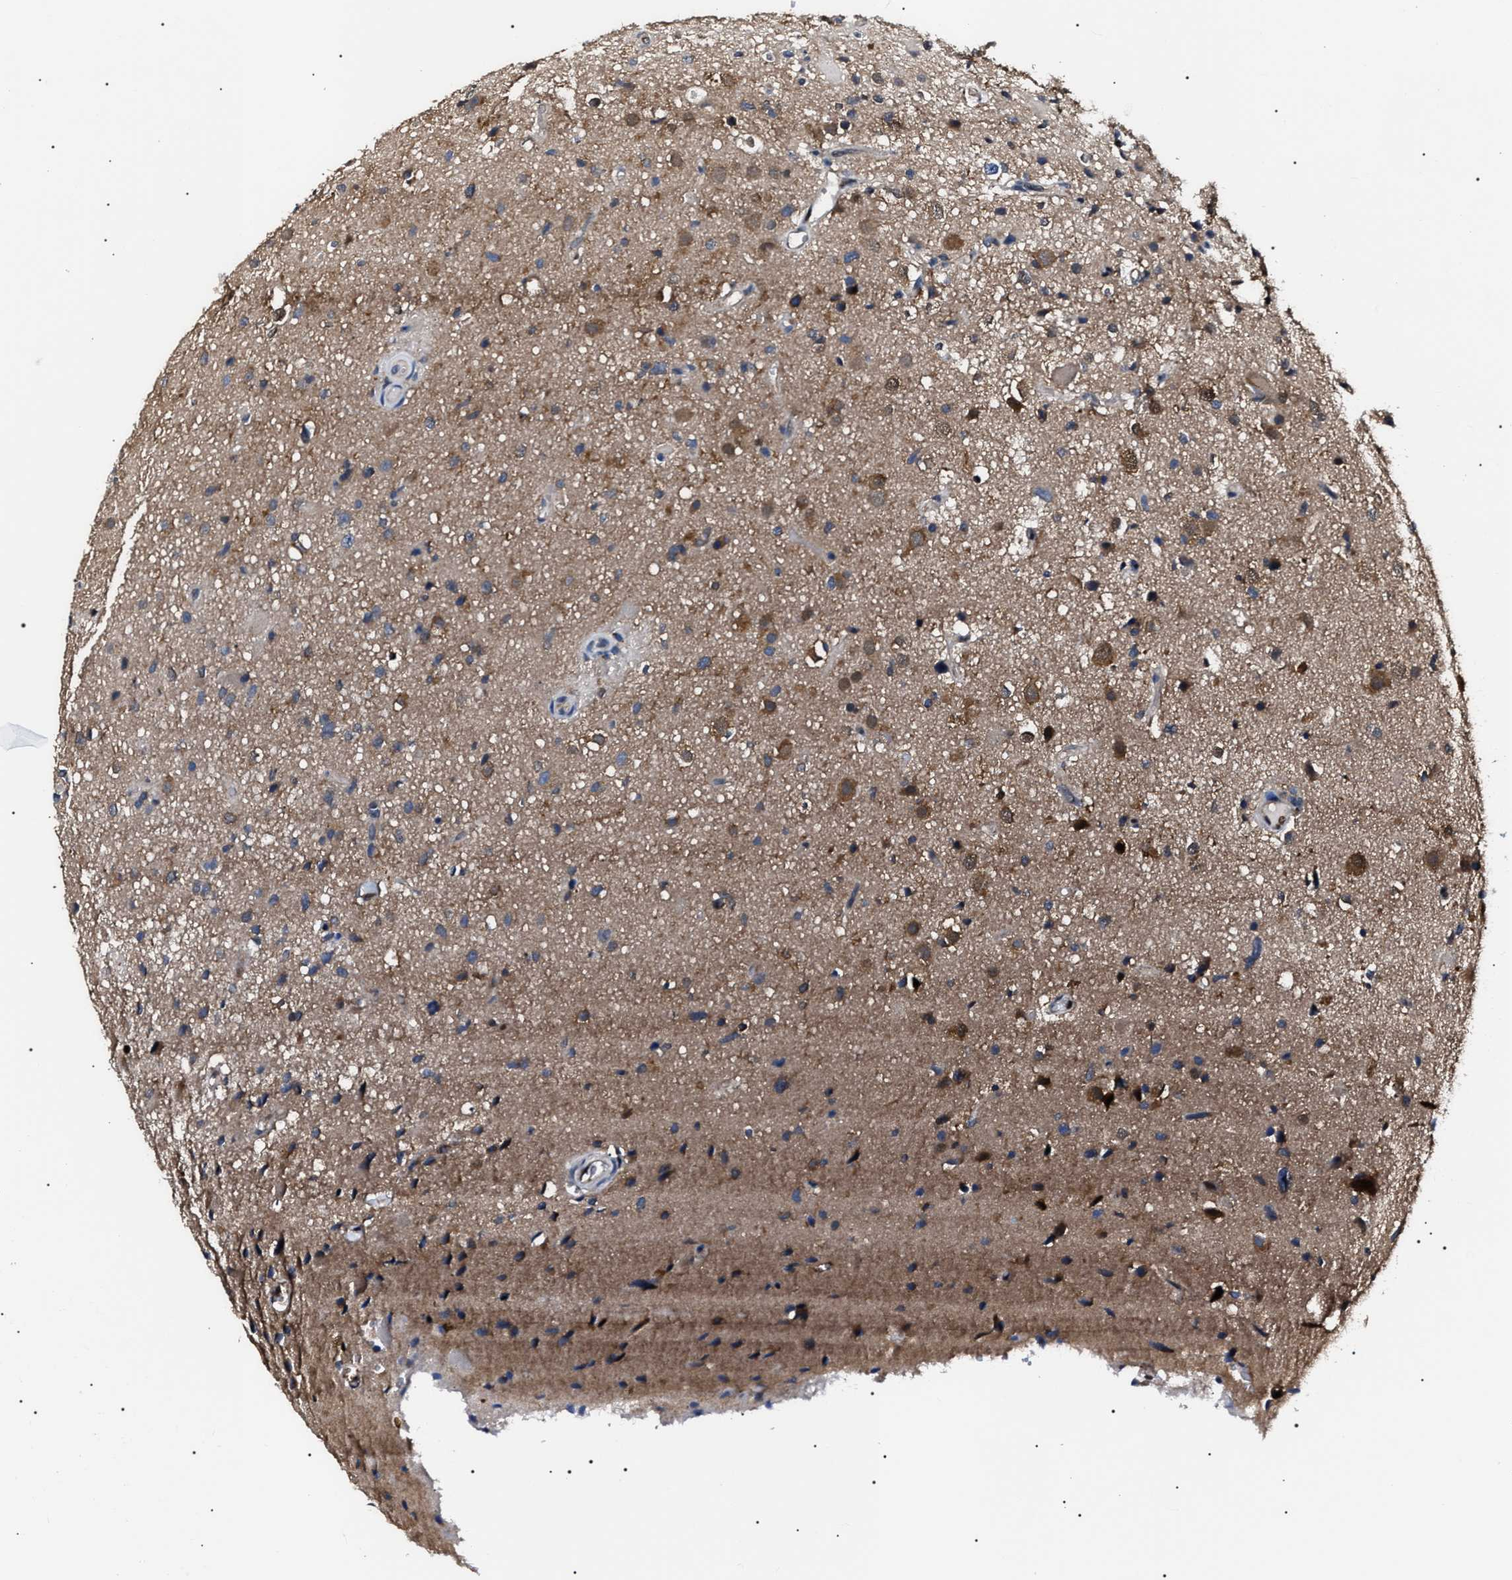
{"staining": {"intensity": "moderate", "quantity": "<25%", "location": "cytoplasmic/membranous"}, "tissue": "glioma", "cell_type": "Tumor cells", "image_type": "cancer", "snomed": [{"axis": "morphology", "description": "Glioma, malignant, High grade"}, {"axis": "topography", "description": "Brain"}], "caption": "High-magnification brightfield microscopy of glioma stained with DAB (3,3'-diaminobenzidine) (brown) and counterstained with hematoxylin (blue). tumor cells exhibit moderate cytoplasmic/membranous positivity is appreciated in approximately<25% of cells. (DAB = brown stain, brightfield microscopy at high magnification).", "gene": "CCT8", "patient": {"sex": "male", "age": 33}}